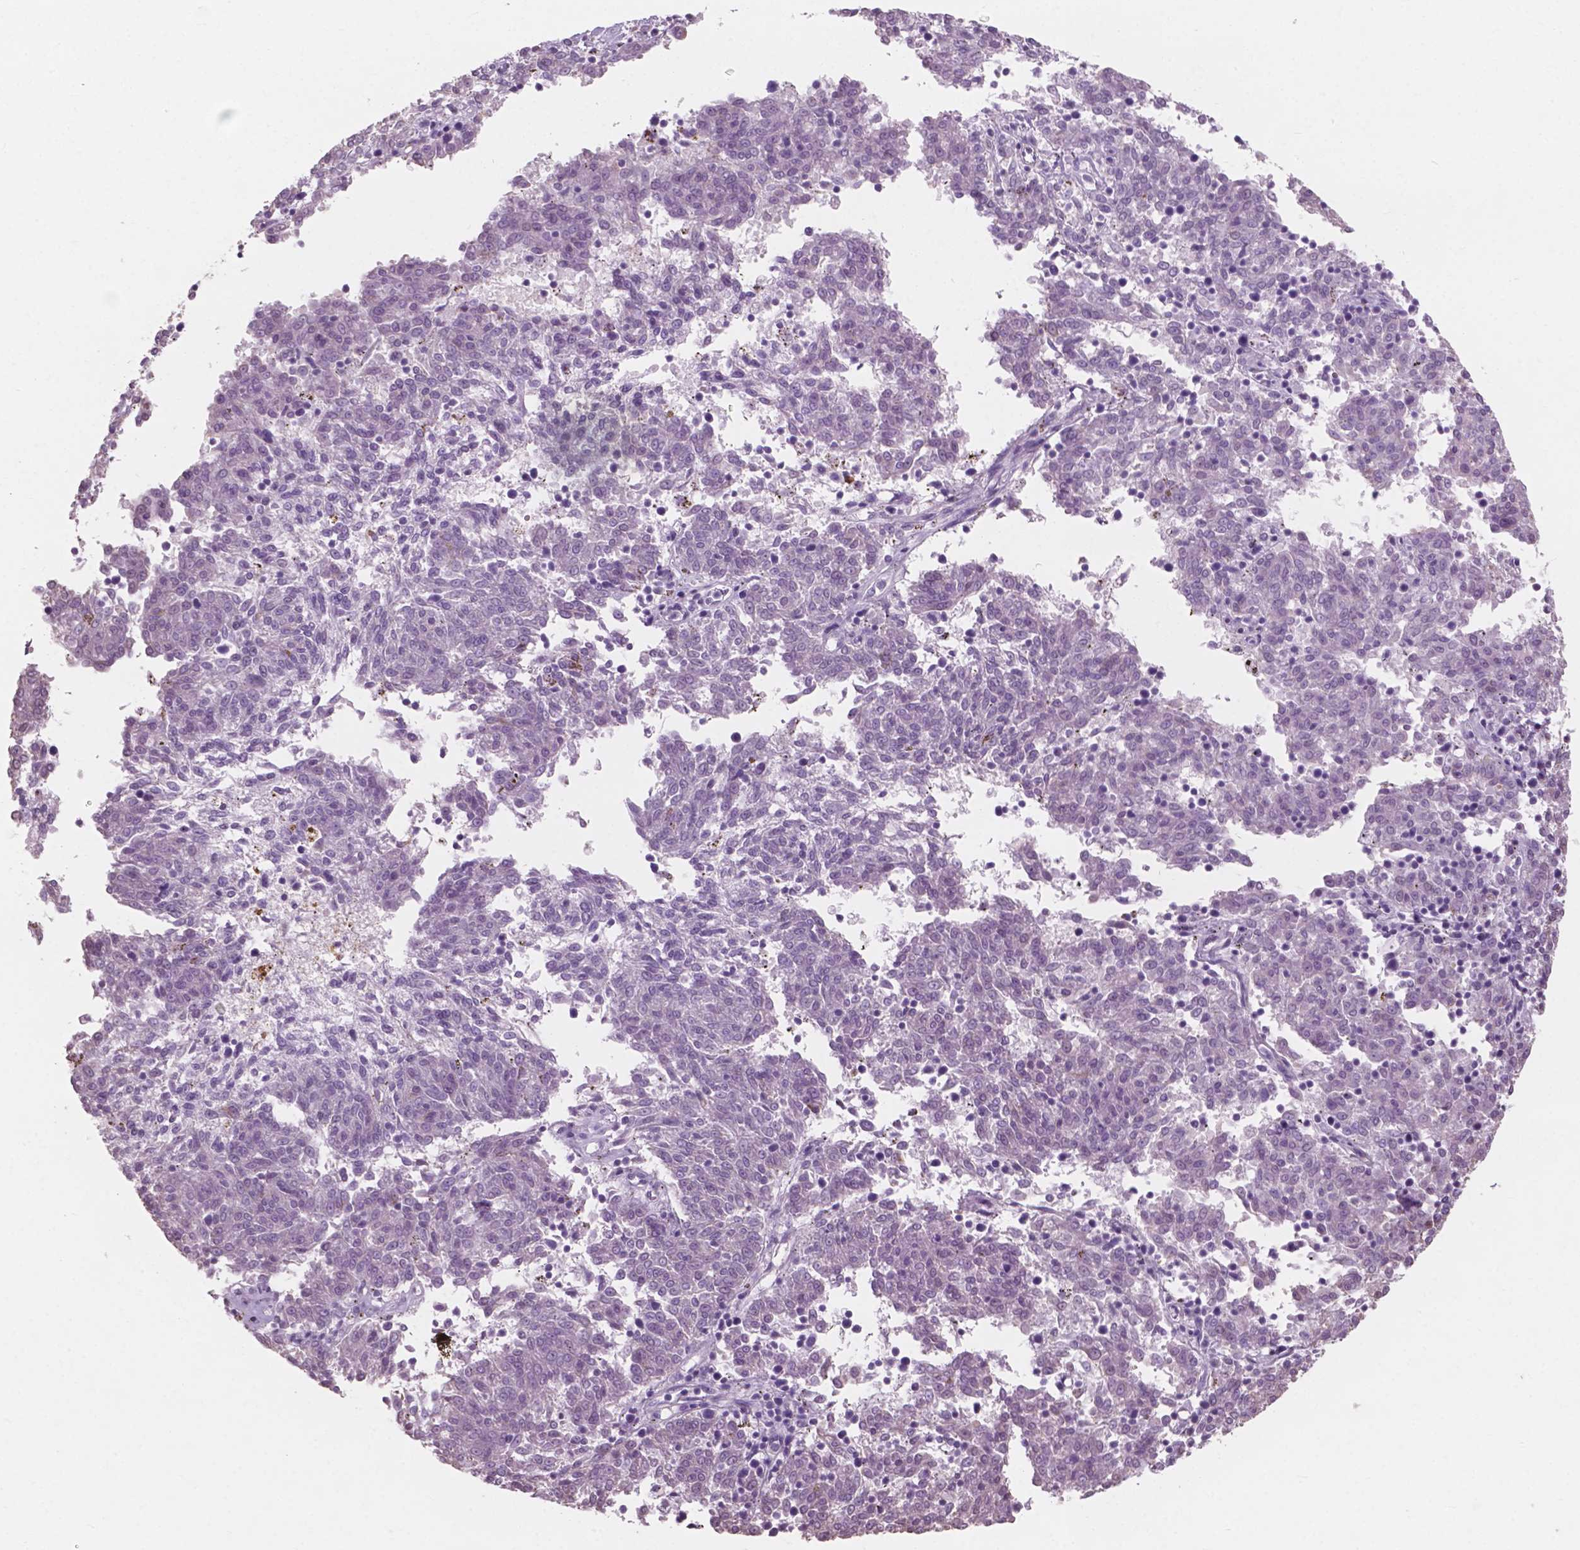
{"staining": {"intensity": "negative", "quantity": "none", "location": "none"}, "tissue": "melanoma", "cell_type": "Tumor cells", "image_type": "cancer", "snomed": [{"axis": "morphology", "description": "Malignant melanoma, NOS"}, {"axis": "topography", "description": "Skin"}], "caption": "Photomicrograph shows no protein expression in tumor cells of malignant melanoma tissue.", "gene": "AWAT1", "patient": {"sex": "female", "age": 72}}